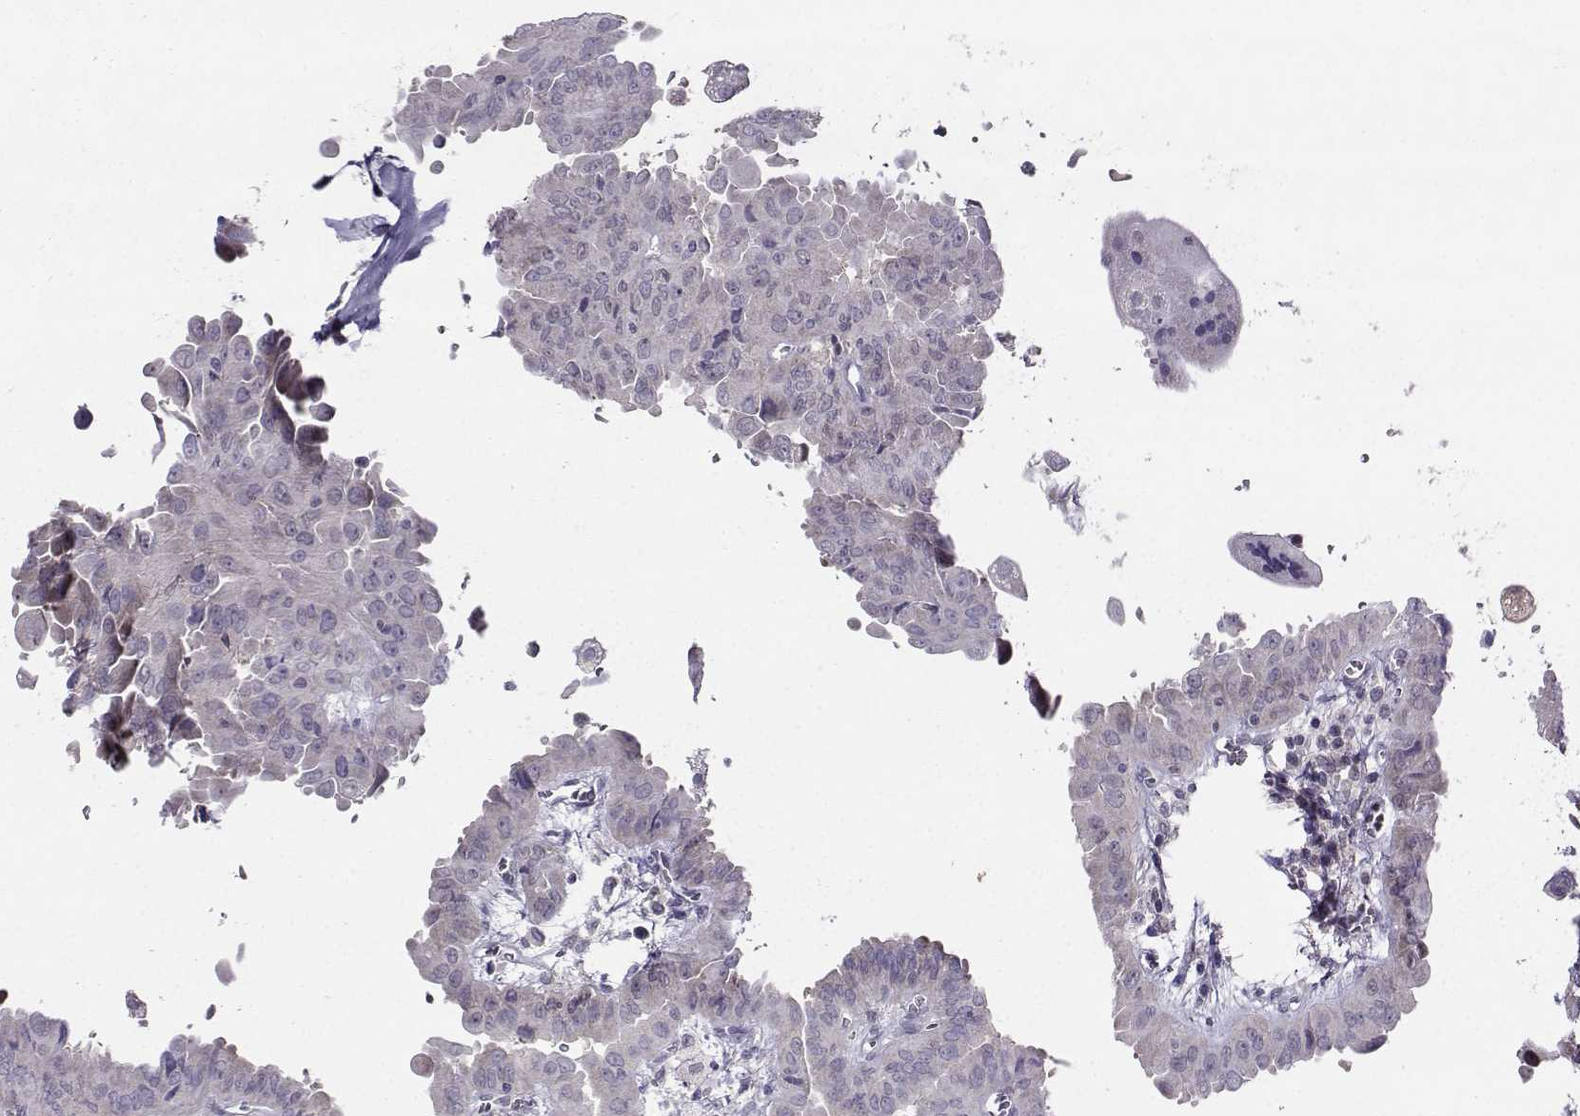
{"staining": {"intensity": "negative", "quantity": "none", "location": "none"}, "tissue": "thyroid cancer", "cell_type": "Tumor cells", "image_type": "cancer", "snomed": [{"axis": "morphology", "description": "Papillary adenocarcinoma, NOS"}, {"axis": "topography", "description": "Thyroid gland"}], "caption": "A high-resolution image shows immunohistochemistry staining of papillary adenocarcinoma (thyroid), which displays no significant positivity in tumor cells.", "gene": "DDX20", "patient": {"sex": "female", "age": 37}}